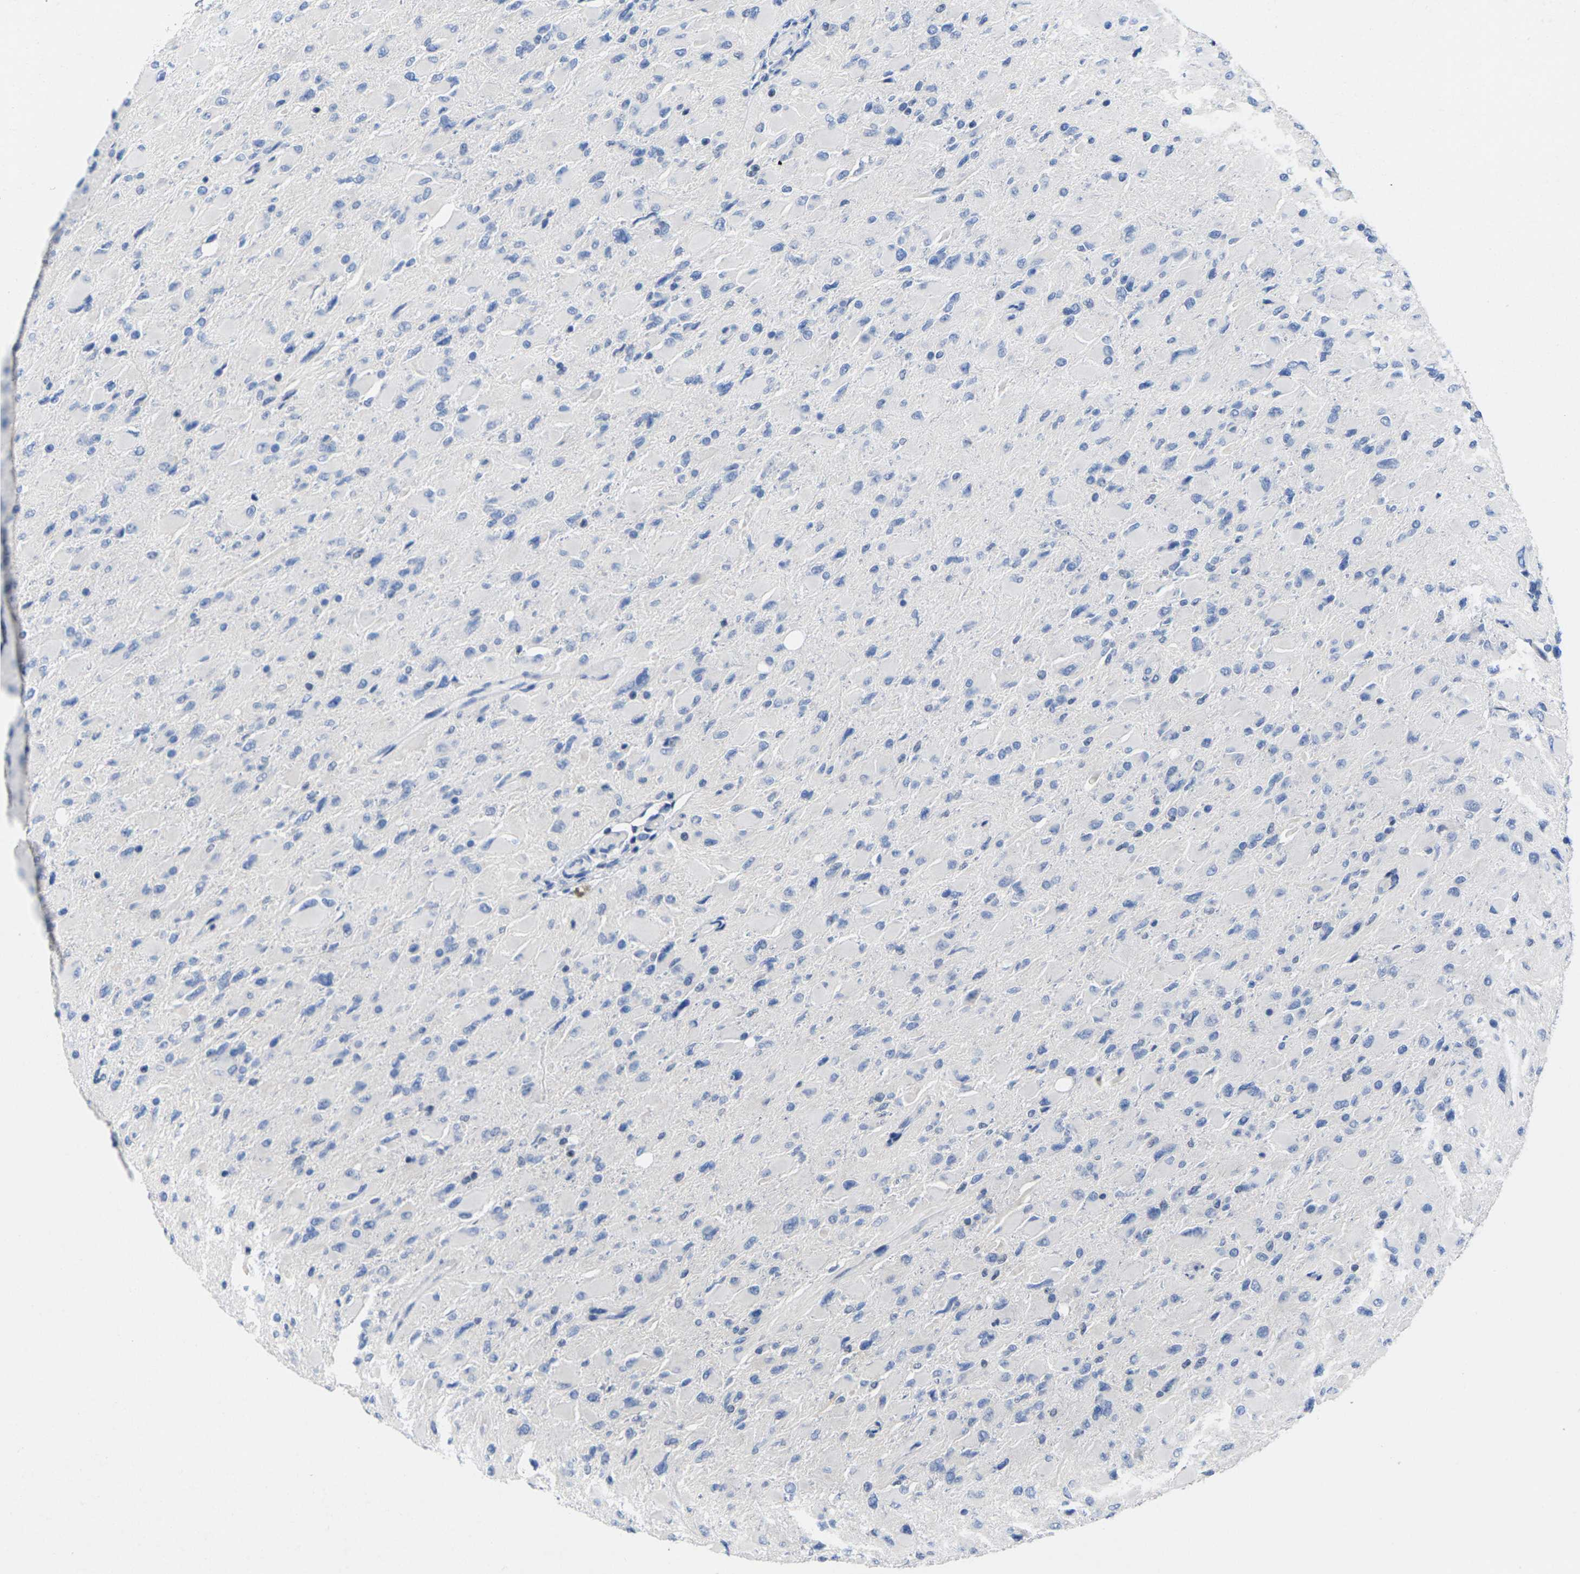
{"staining": {"intensity": "negative", "quantity": "none", "location": "none"}, "tissue": "glioma", "cell_type": "Tumor cells", "image_type": "cancer", "snomed": [{"axis": "morphology", "description": "Glioma, malignant, High grade"}, {"axis": "topography", "description": "Cerebral cortex"}], "caption": "High magnification brightfield microscopy of malignant high-grade glioma stained with DAB (brown) and counterstained with hematoxylin (blue): tumor cells show no significant expression.", "gene": "IKZF1", "patient": {"sex": "female", "age": 36}}